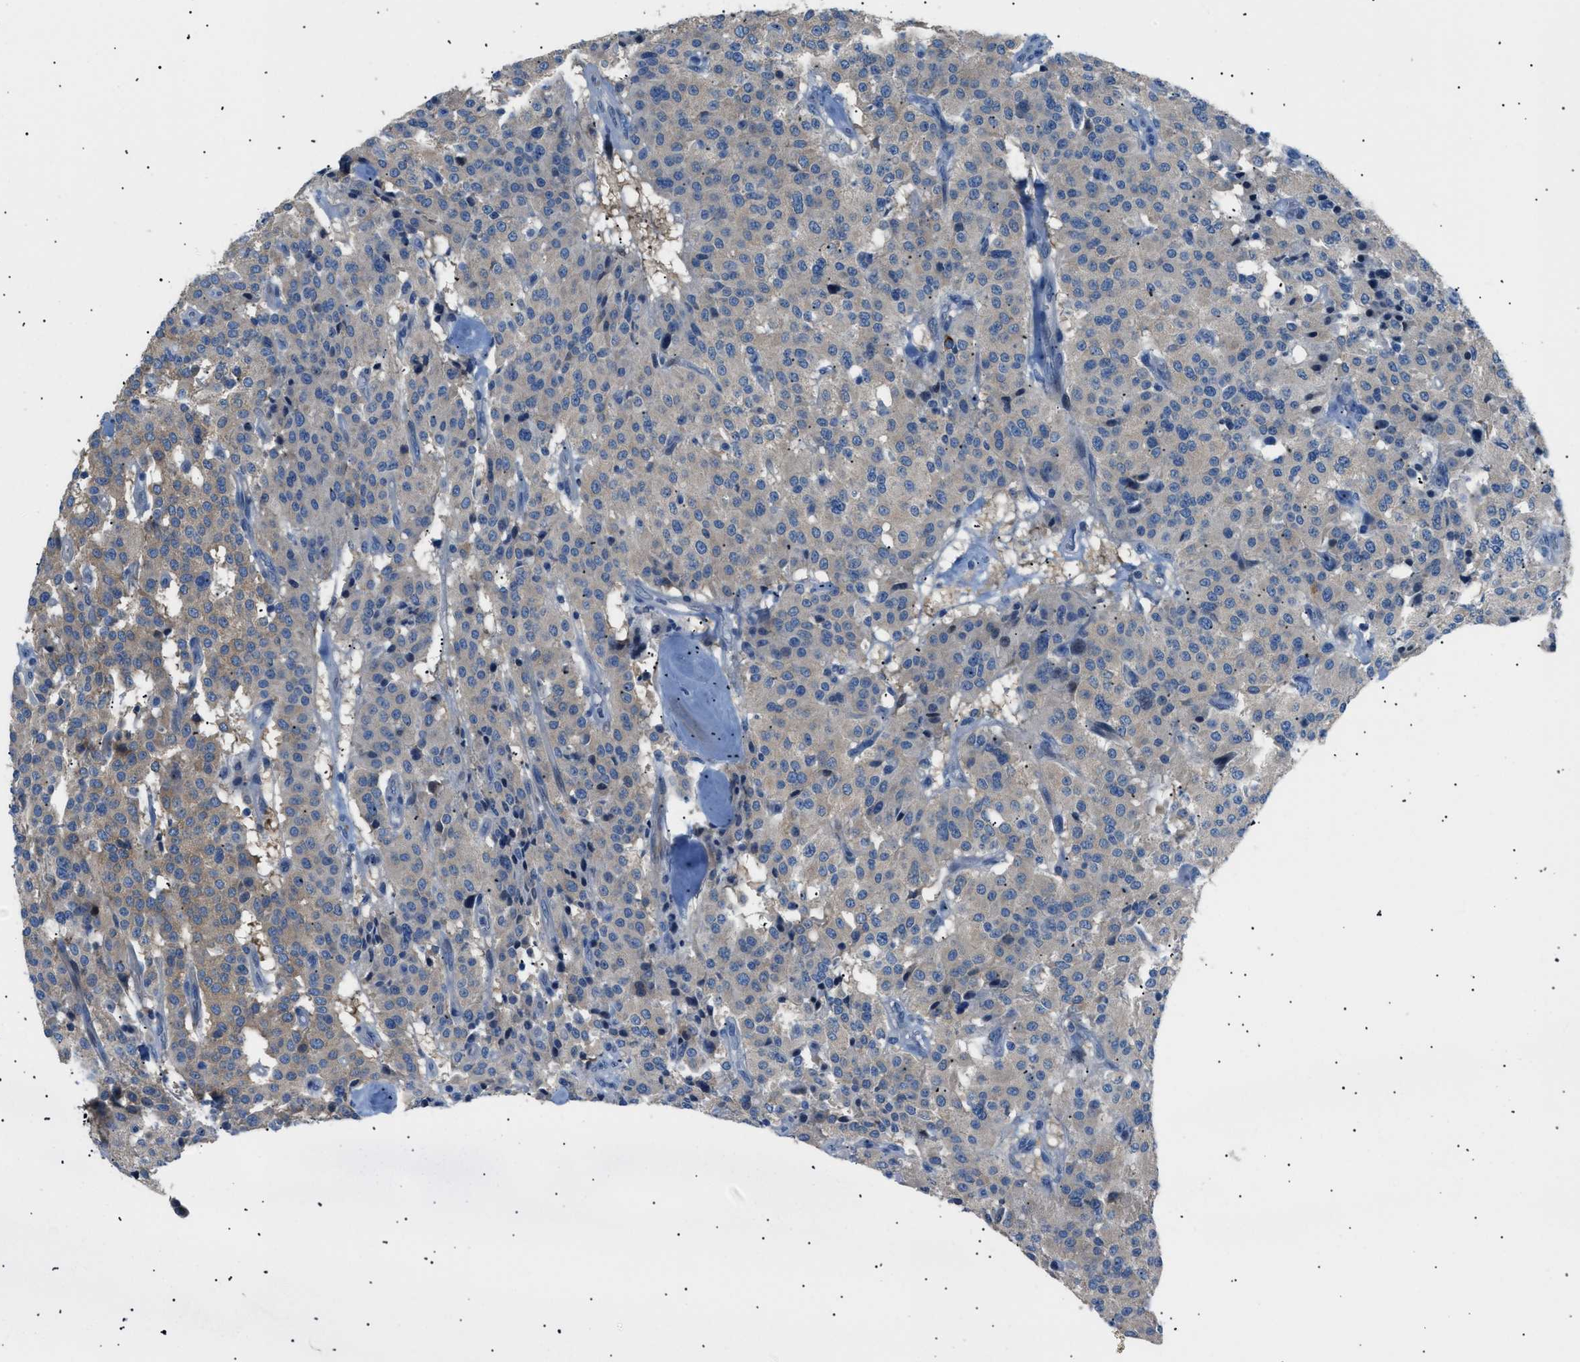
{"staining": {"intensity": "weak", "quantity": ">75%", "location": "cytoplasmic/membranous"}, "tissue": "carcinoid", "cell_type": "Tumor cells", "image_type": "cancer", "snomed": [{"axis": "morphology", "description": "Carcinoid, malignant, NOS"}, {"axis": "topography", "description": "Lung"}], "caption": "Immunohistochemistry (IHC) staining of carcinoid, which demonstrates low levels of weak cytoplasmic/membranous staining in about >75% of tumor cells indicating weak cytoplasmic/membranous protein expression. The staining was performed using DAB (3,3'-diaminobenzidine) (brown) for protein detection and nuclei were counterstained in hematoxylin (blue).", "gene": "ICA1", "patient": {"sex": "male", "age": 30}}